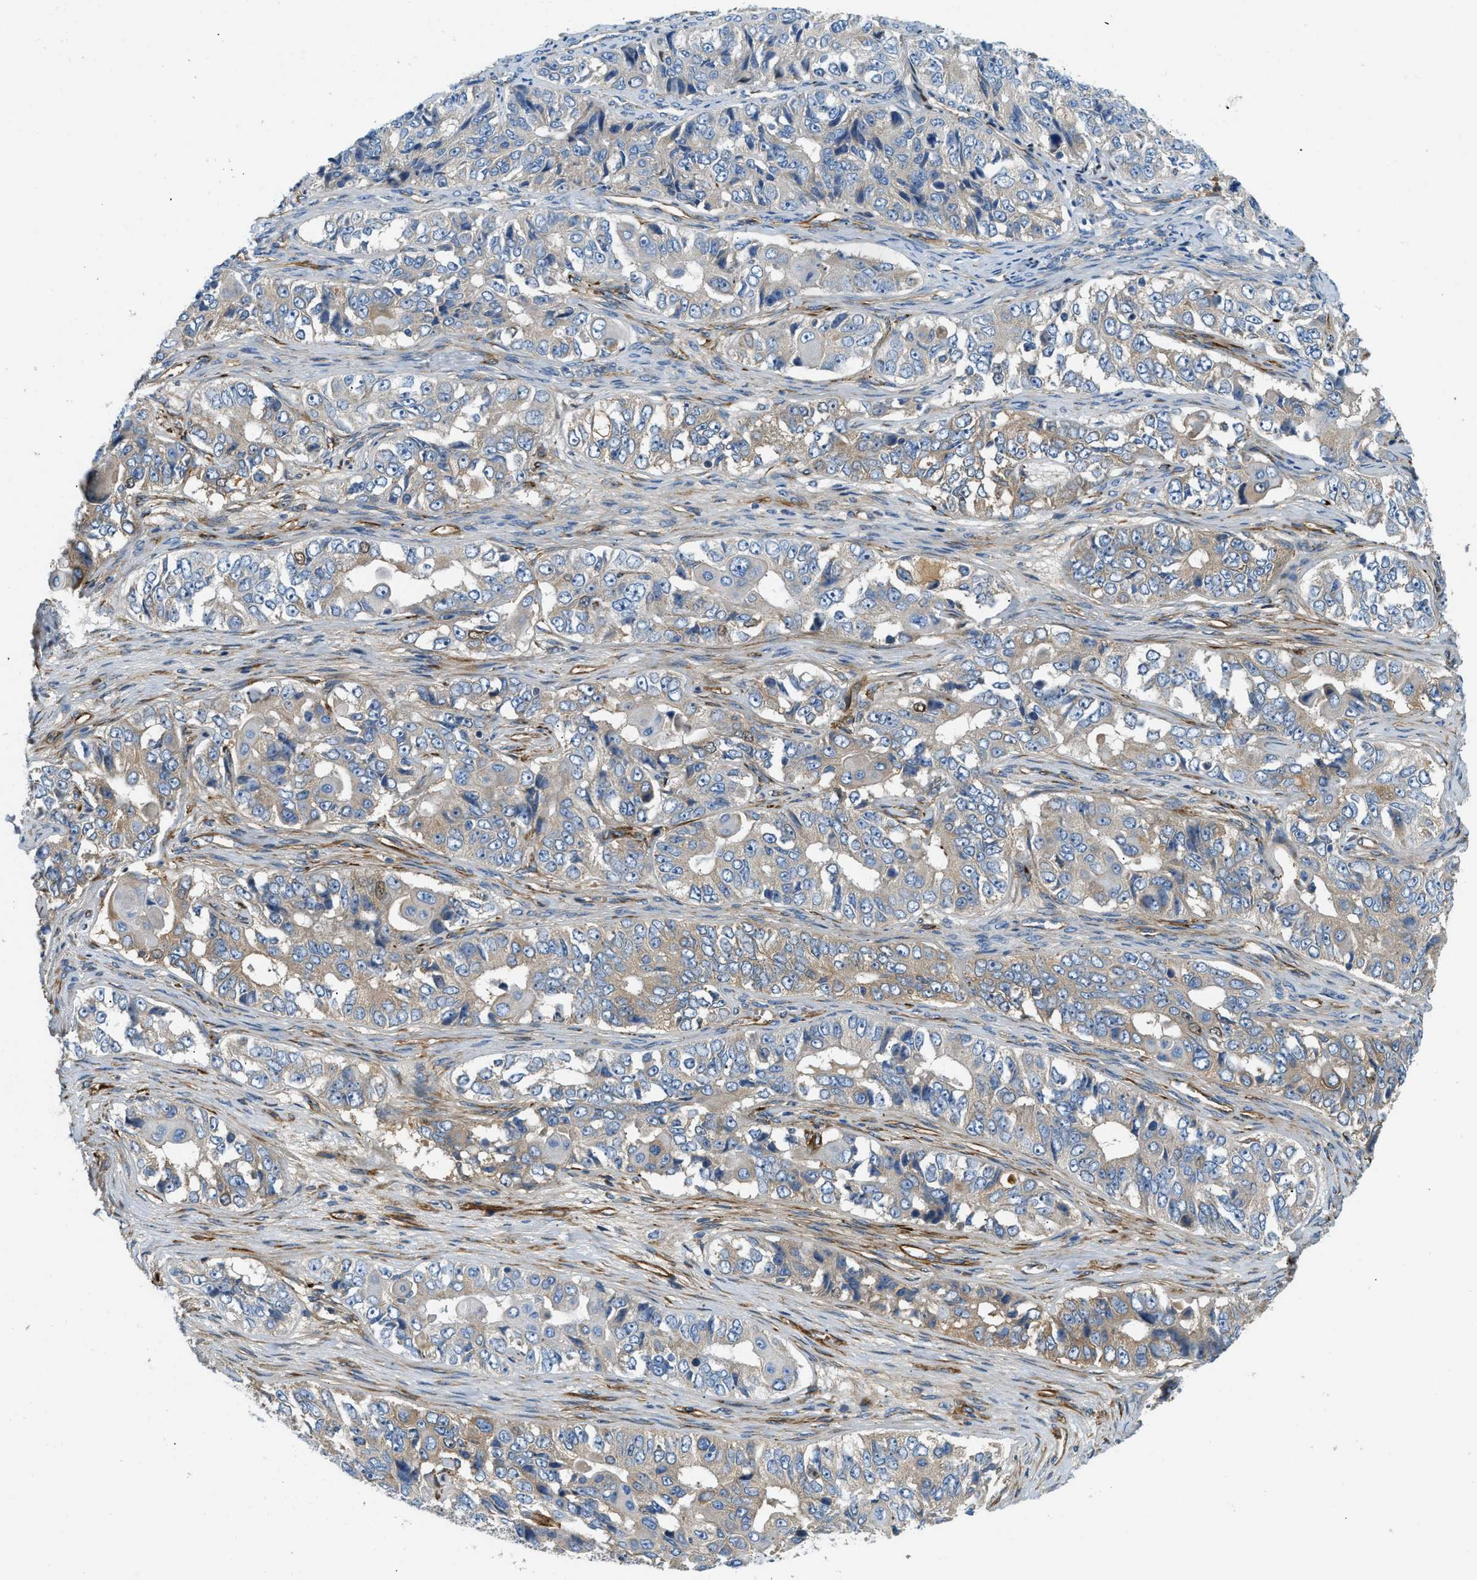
{"staining": {"intensity": "weak", "quantity": "25%-75%", "location": "cytoplasmic/membranous"}, "tissue": "ovarian cancer", "cell_type": "Tumor cells", "image_type": "cancer", "snomed": [{"axis": "morphology", "description": "Carcinoma, endometroid"}, {"axis": "topography", "description": "Ovary"}], "caption": "IHC staining of ovarian endometroid carcinoma, which shows low levels of weak cytoplasmic/membranous staining in about 25%-75% of tumor cells indicating weak cytoplasmic/membranous protein expression. The staining was performed using DAB (3,3'-diaminobenzidine) (brown) for protein detection and nuclei were counterstained in hematoxylin (blue).", "gene": "COL15A1", "patient": {"sex": "female", "age": 51}}